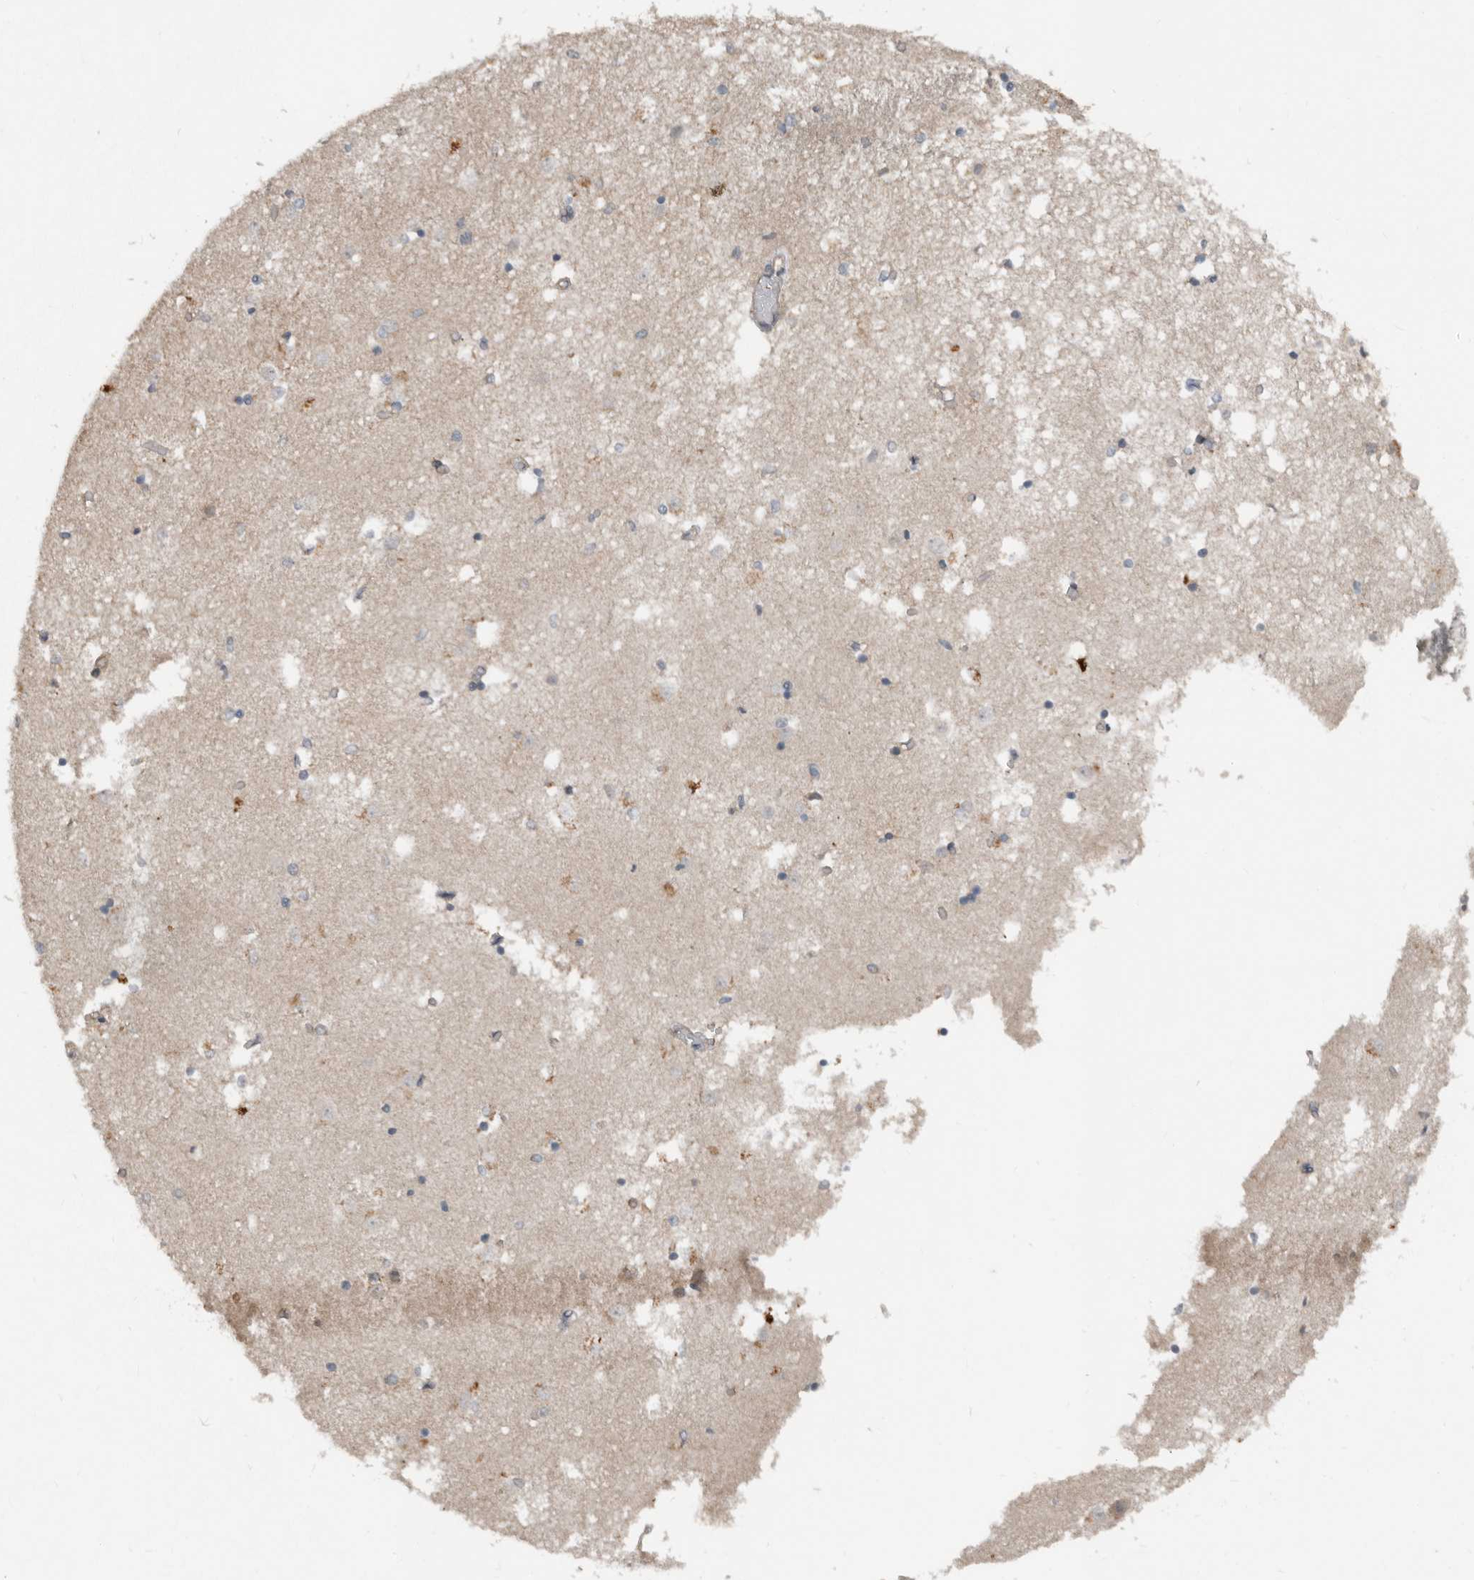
{"staining": {"intensity": "weak", "quantity": "<25%", "location": "cytoplasmic/membranous"}, "tissue": "caudate", "cell_type": "Glial cells", "image_type": "normal", "snomed": [{"axis": "morphology", "description": "Normal tissue, NOS"}, {"axis": "topography", "description": "Lateral ventricle wall"}], "caption": "Protein analysis of normal caudate reveals no significant positivity in glial cells.", "gene": "TEAD3", "patient": {"sex": "male", "age": 45}}